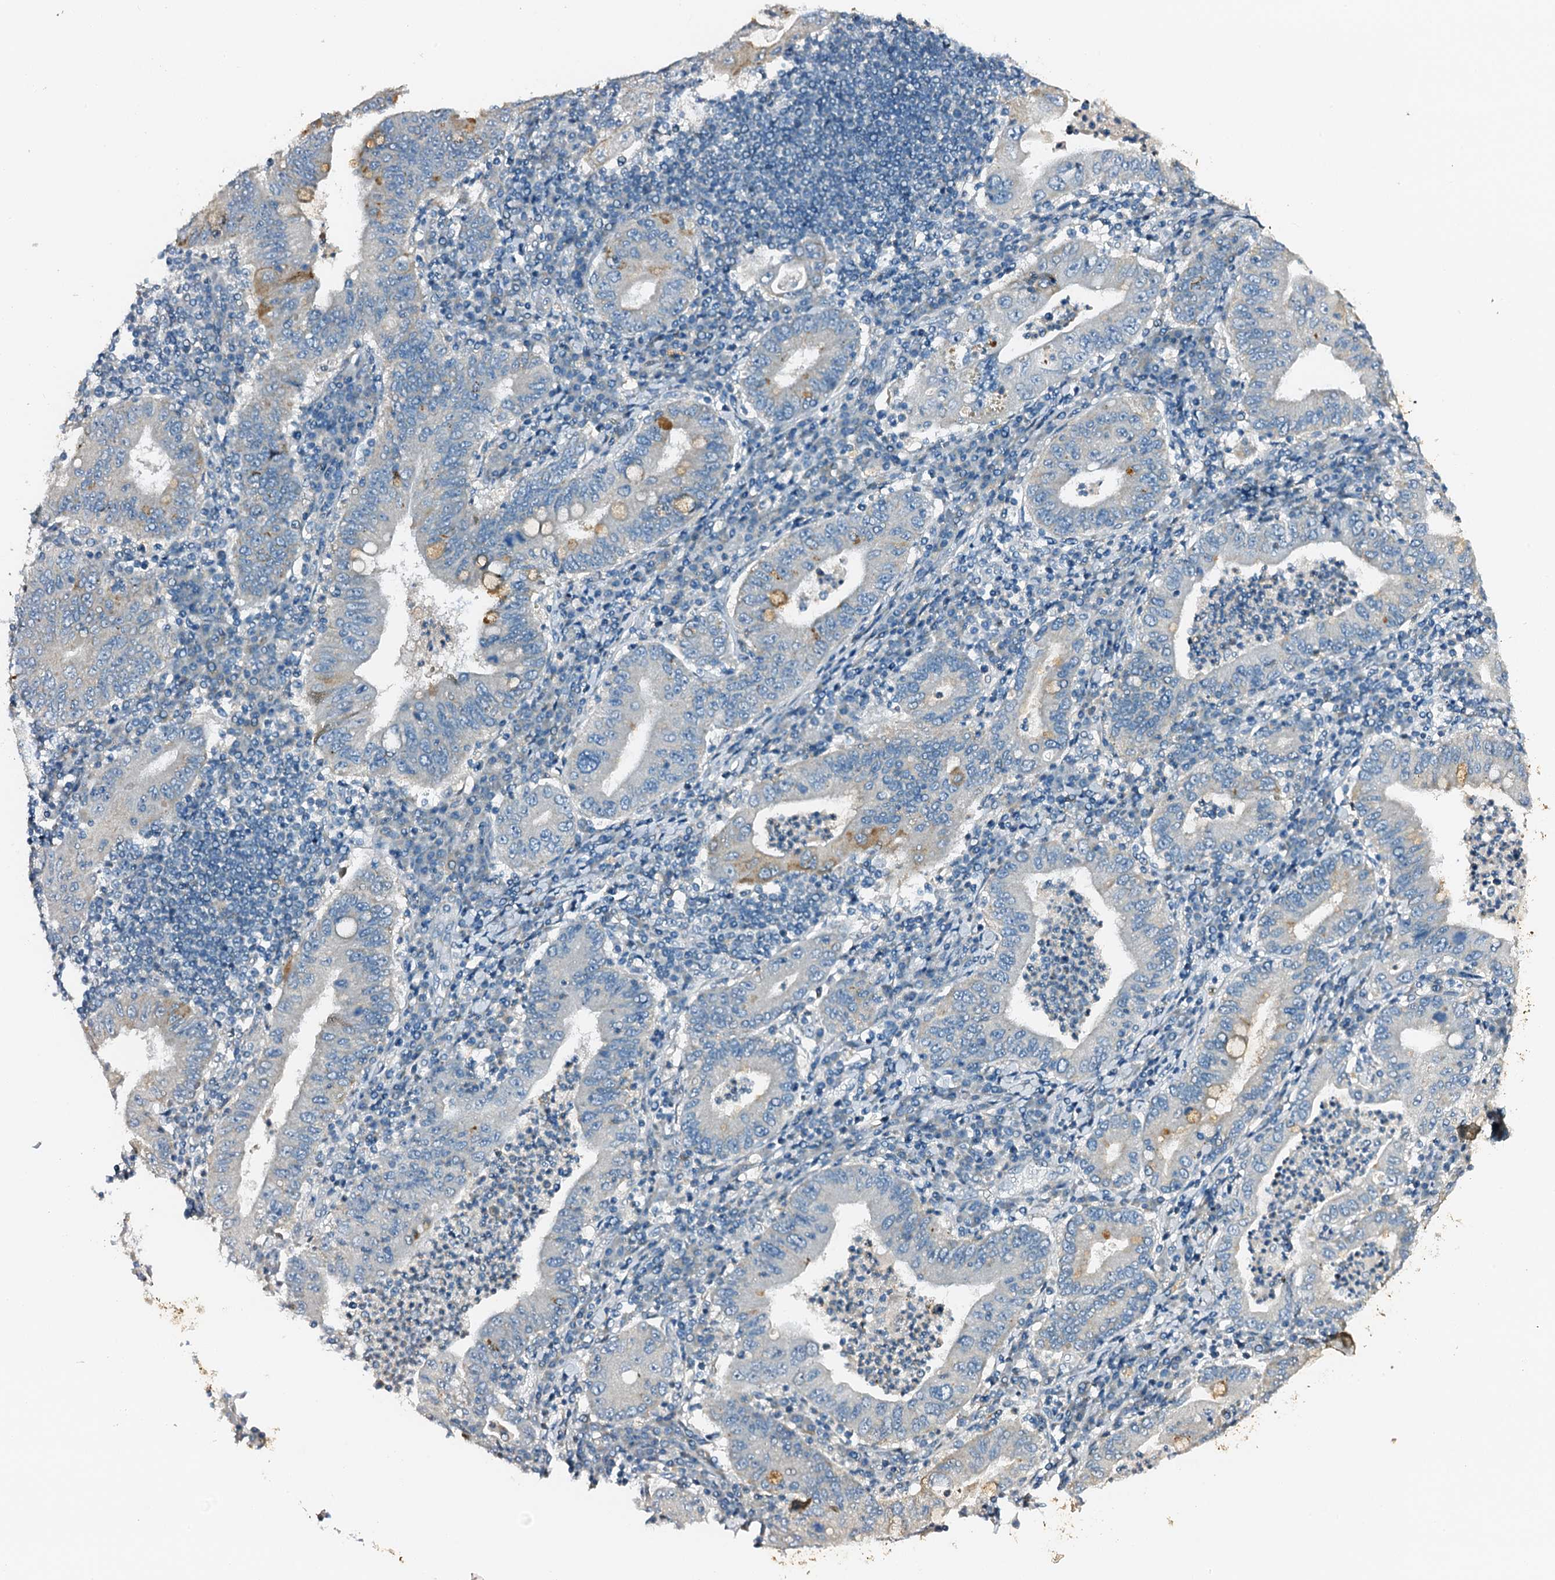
{"staining": {"intensity": "negative", "quantity": "none", "location": "none"}, "tissue": "stomach cancer", "cell_type": "Tumor cells", "image_type": "cancer", "snomed": [{"axis": "morphology", "description": "Normal tissue, NOS"}, {"axis": "morphology", "description": "Adenocarcinoma, NOS"}, {"axis": "topography", "description": "Esophagus"}, {"axis": "topography", "description": "Stomach, upper"}, {"axis": "topography", "description": "Peripheral nerve tissue"}], "caption": "This is an immunohistochemistry photomicrograph of human stomach adenocarcinoma. There is no positivity in tumor cells.", "gene": "ZNF606", "patient": {"sex": "male", "age": 62}}